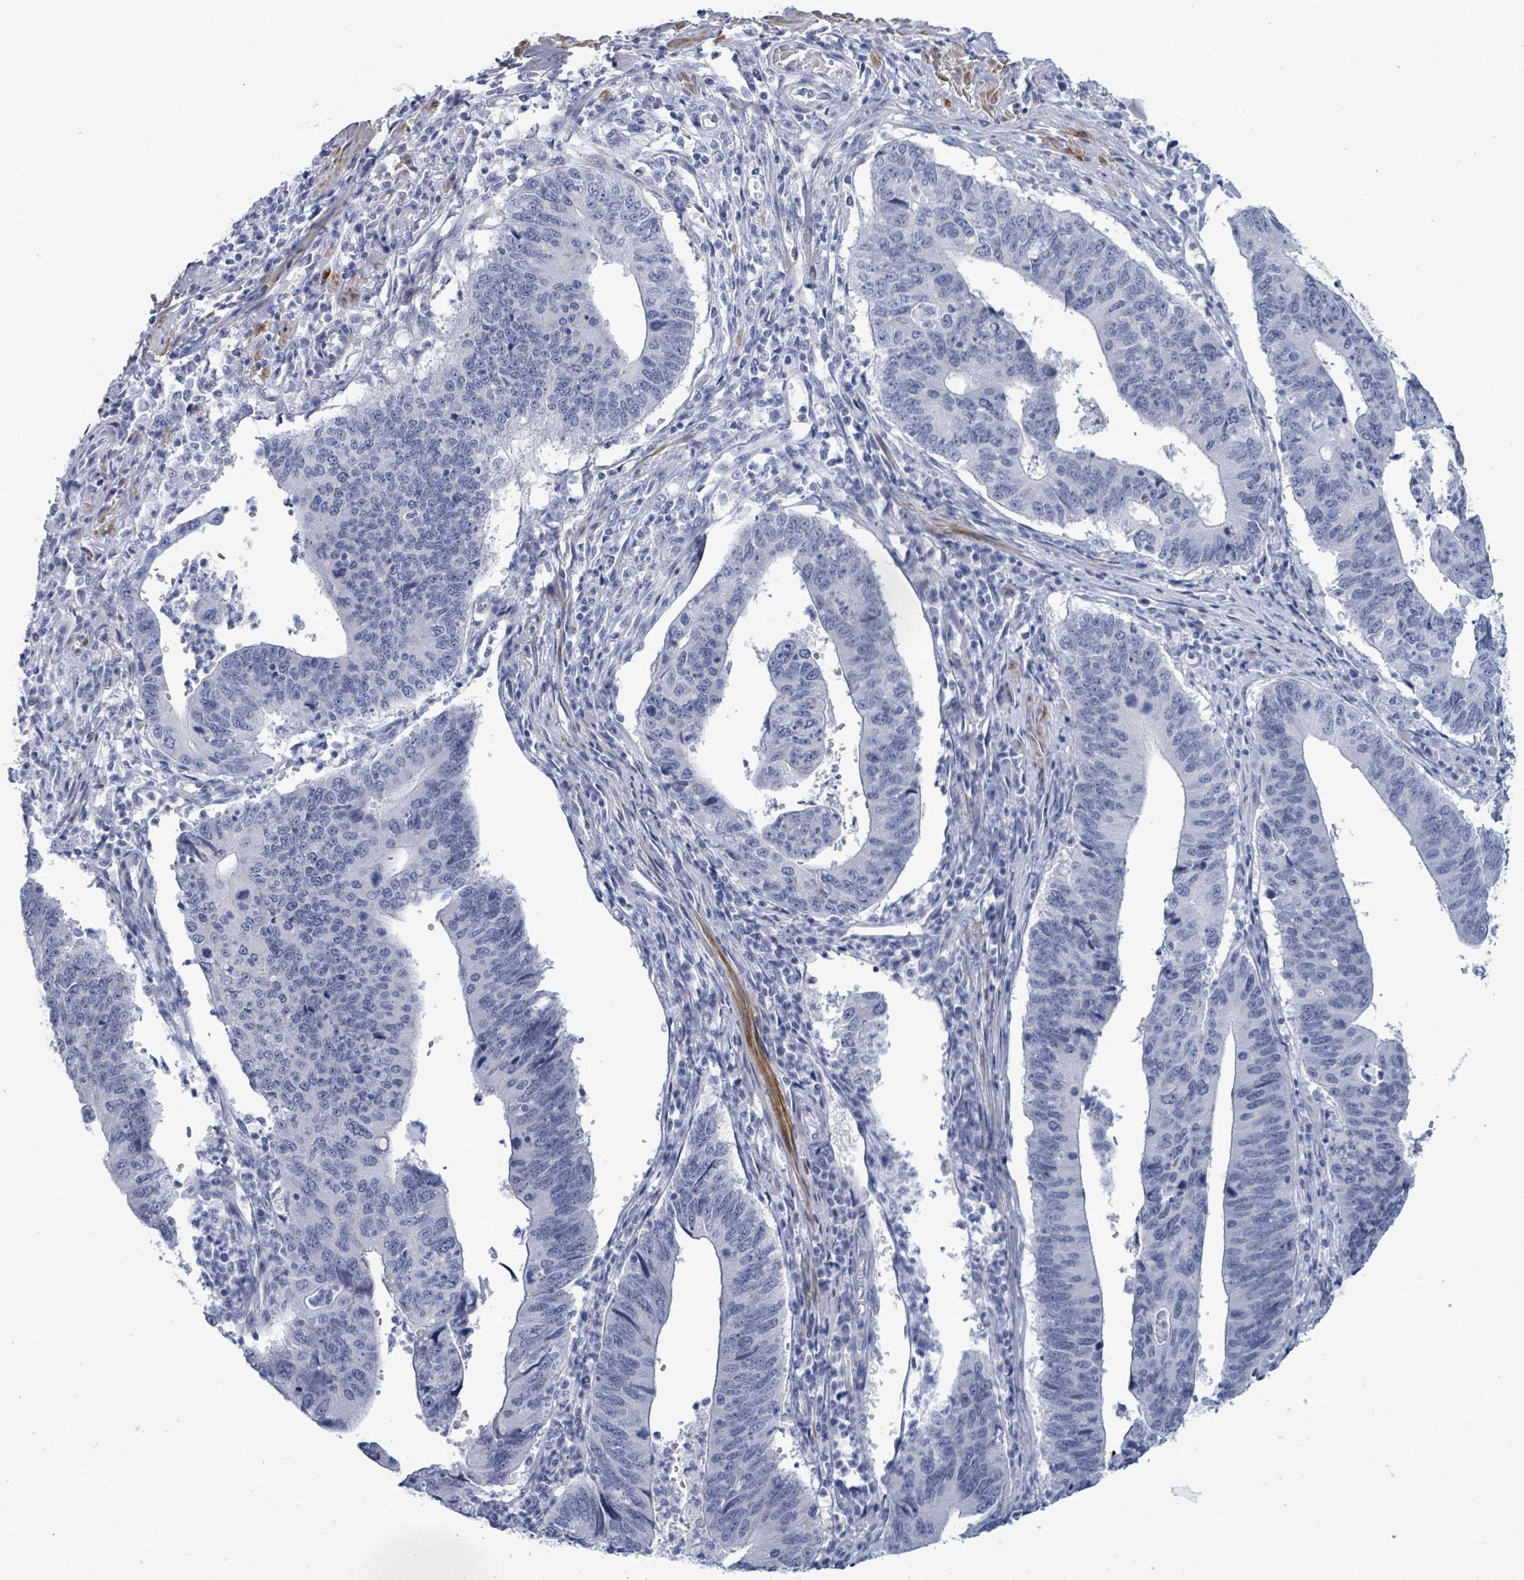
{"staining": {"intensity": "negative", "quantity": "none", "location": "none"}, "tissue": "stomach cancer", "cell_type": "Tumor cells", "image_type": "cancer", "snomed": [{"axis": "morphology", "description": "Adenocarcinoma, NOS"}, {"axis": "topography", "description": "Stomach"}], "caption": "Stomach adenocarcinoma stained for a protein using immunohistochemistry demonstrates no staining tumor cells.", "gene": "ZNF771", "patient": {"sex": "male", "age": 59}}